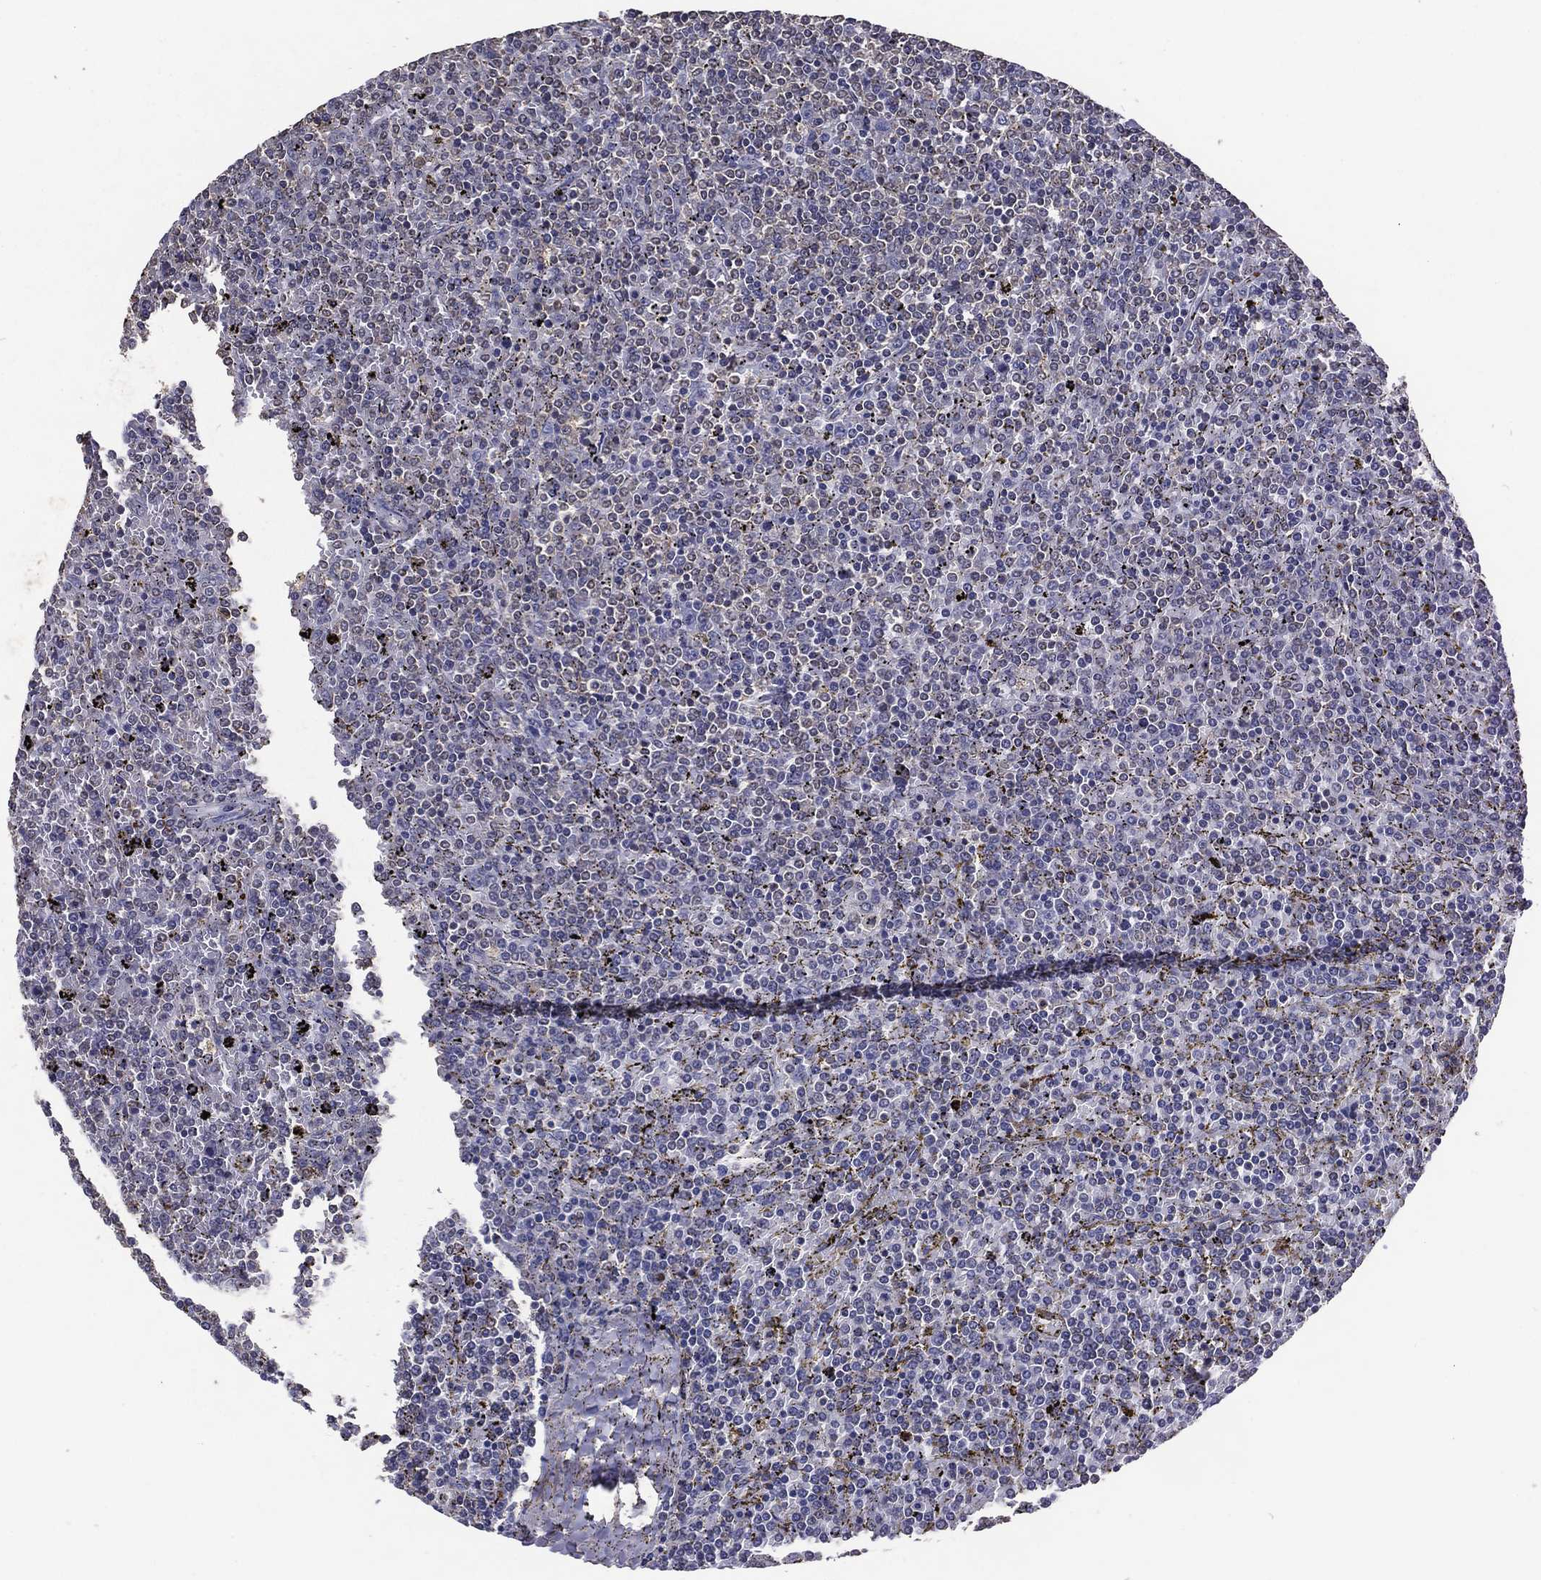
{"staining": {"intensity": "negative", "quantity": "none", "location": "none"}, "tissue": "lymphoma", "cell_type": "Tumor cells", "image_type": "cancer", "snomed": [{"axis": "morphology", "description": "Malignant lymphoma, non-Hodgkin's type, Low grade"}, {"axis": "topography", "description": "Spleen"}], "caption": "Tumor cells are negative for protein expression in human lymphoma.", "gene": "GPR183", "patient": {"sex": "female", "age": 77}}